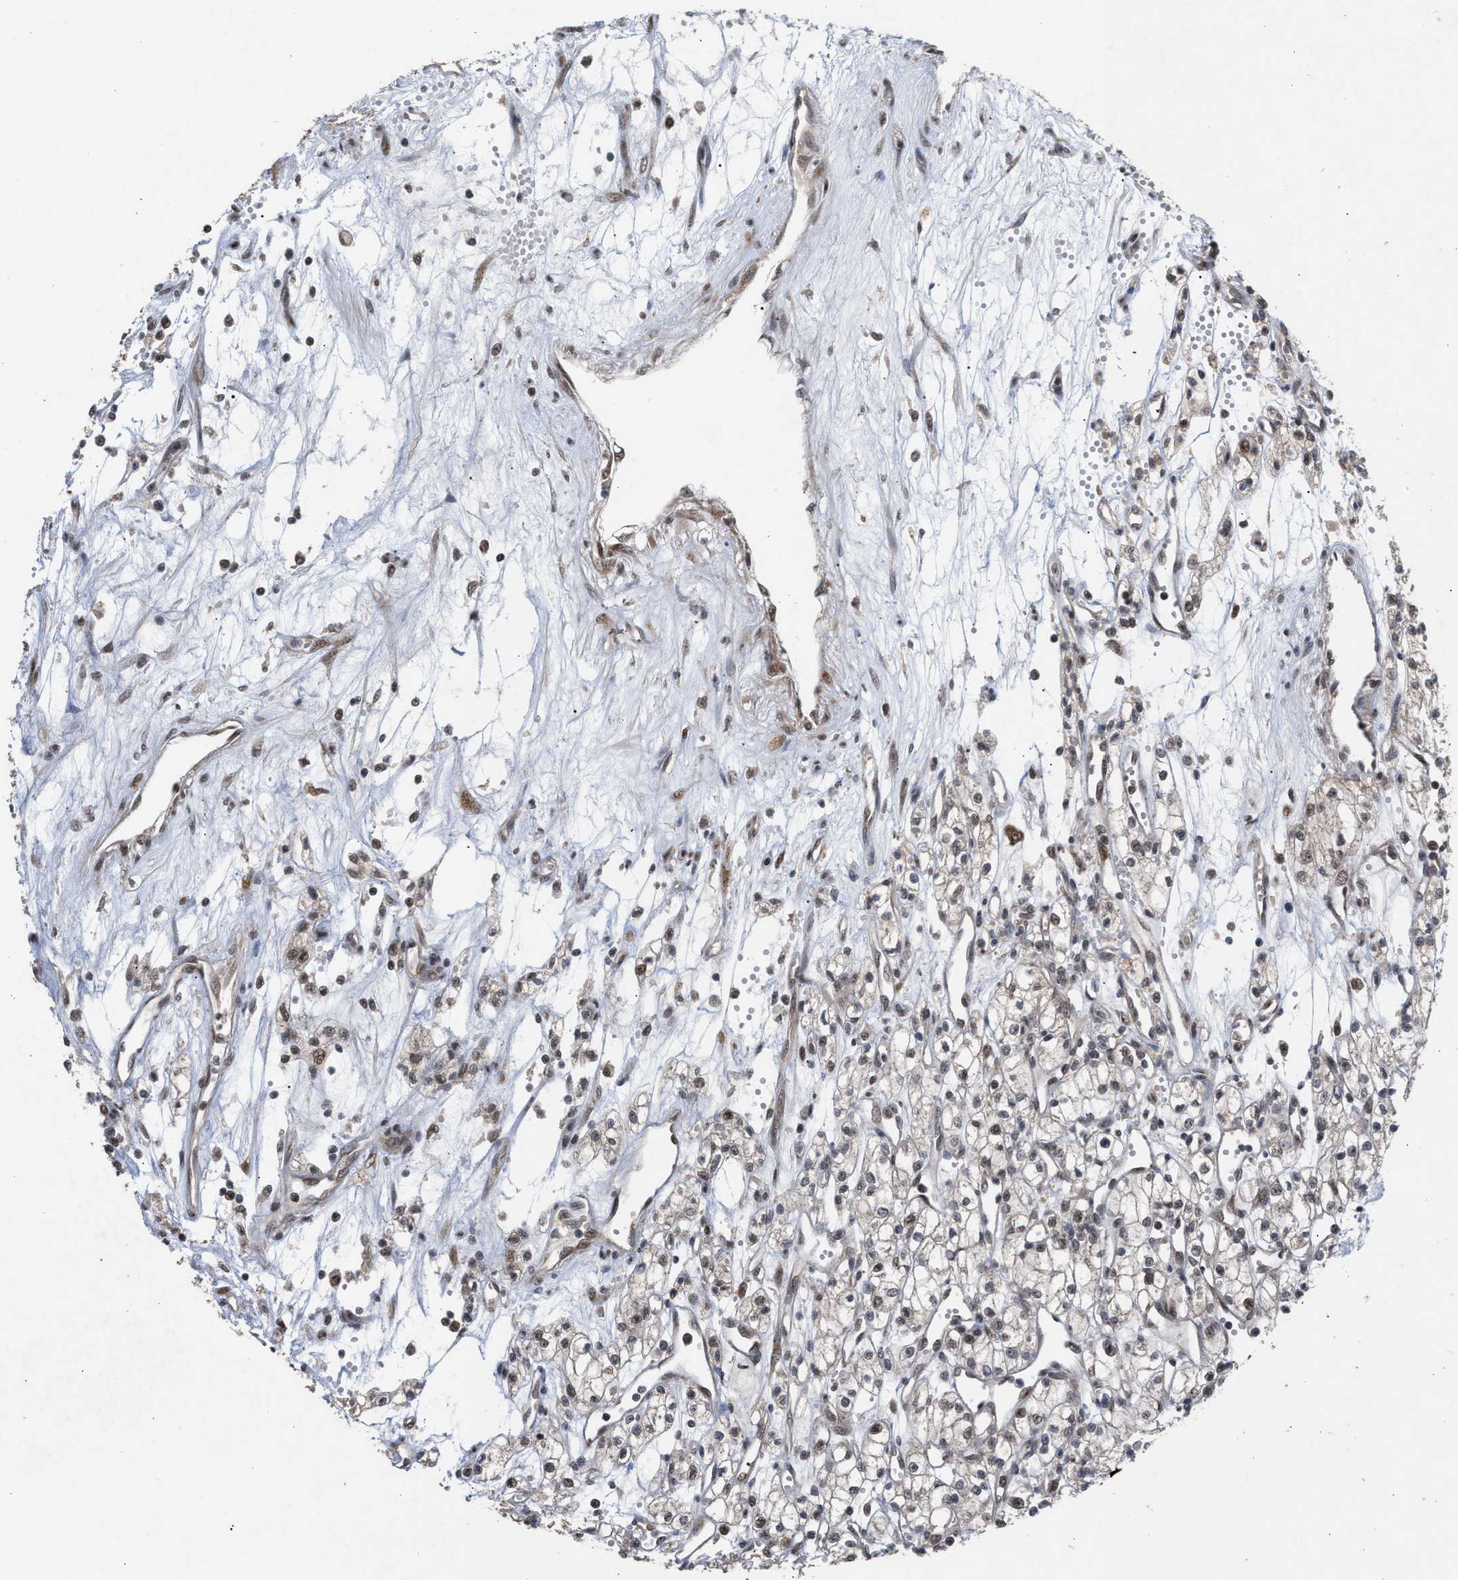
{"staining": {"intensity": "weak", "quantity": "25%-75%", "location": "nuclear"}, "tissue": "renal cancer", "cell_type": "Tumor cells", "image_type": "cancer", "snomed": [{"axis": "morphology", "description": "Adenocarcinoma, NOS"}, {"axis": "topography", "description": "Kidney"}], "caption": "Renal cancer (adenocarcinoma) tissue reveals weak nuclear expression in about 25%-75% of tumor cells, visualized by immunohistochemistry.", "gene": "MKNK2", "patient": {"sex": "male", "age": 59}}